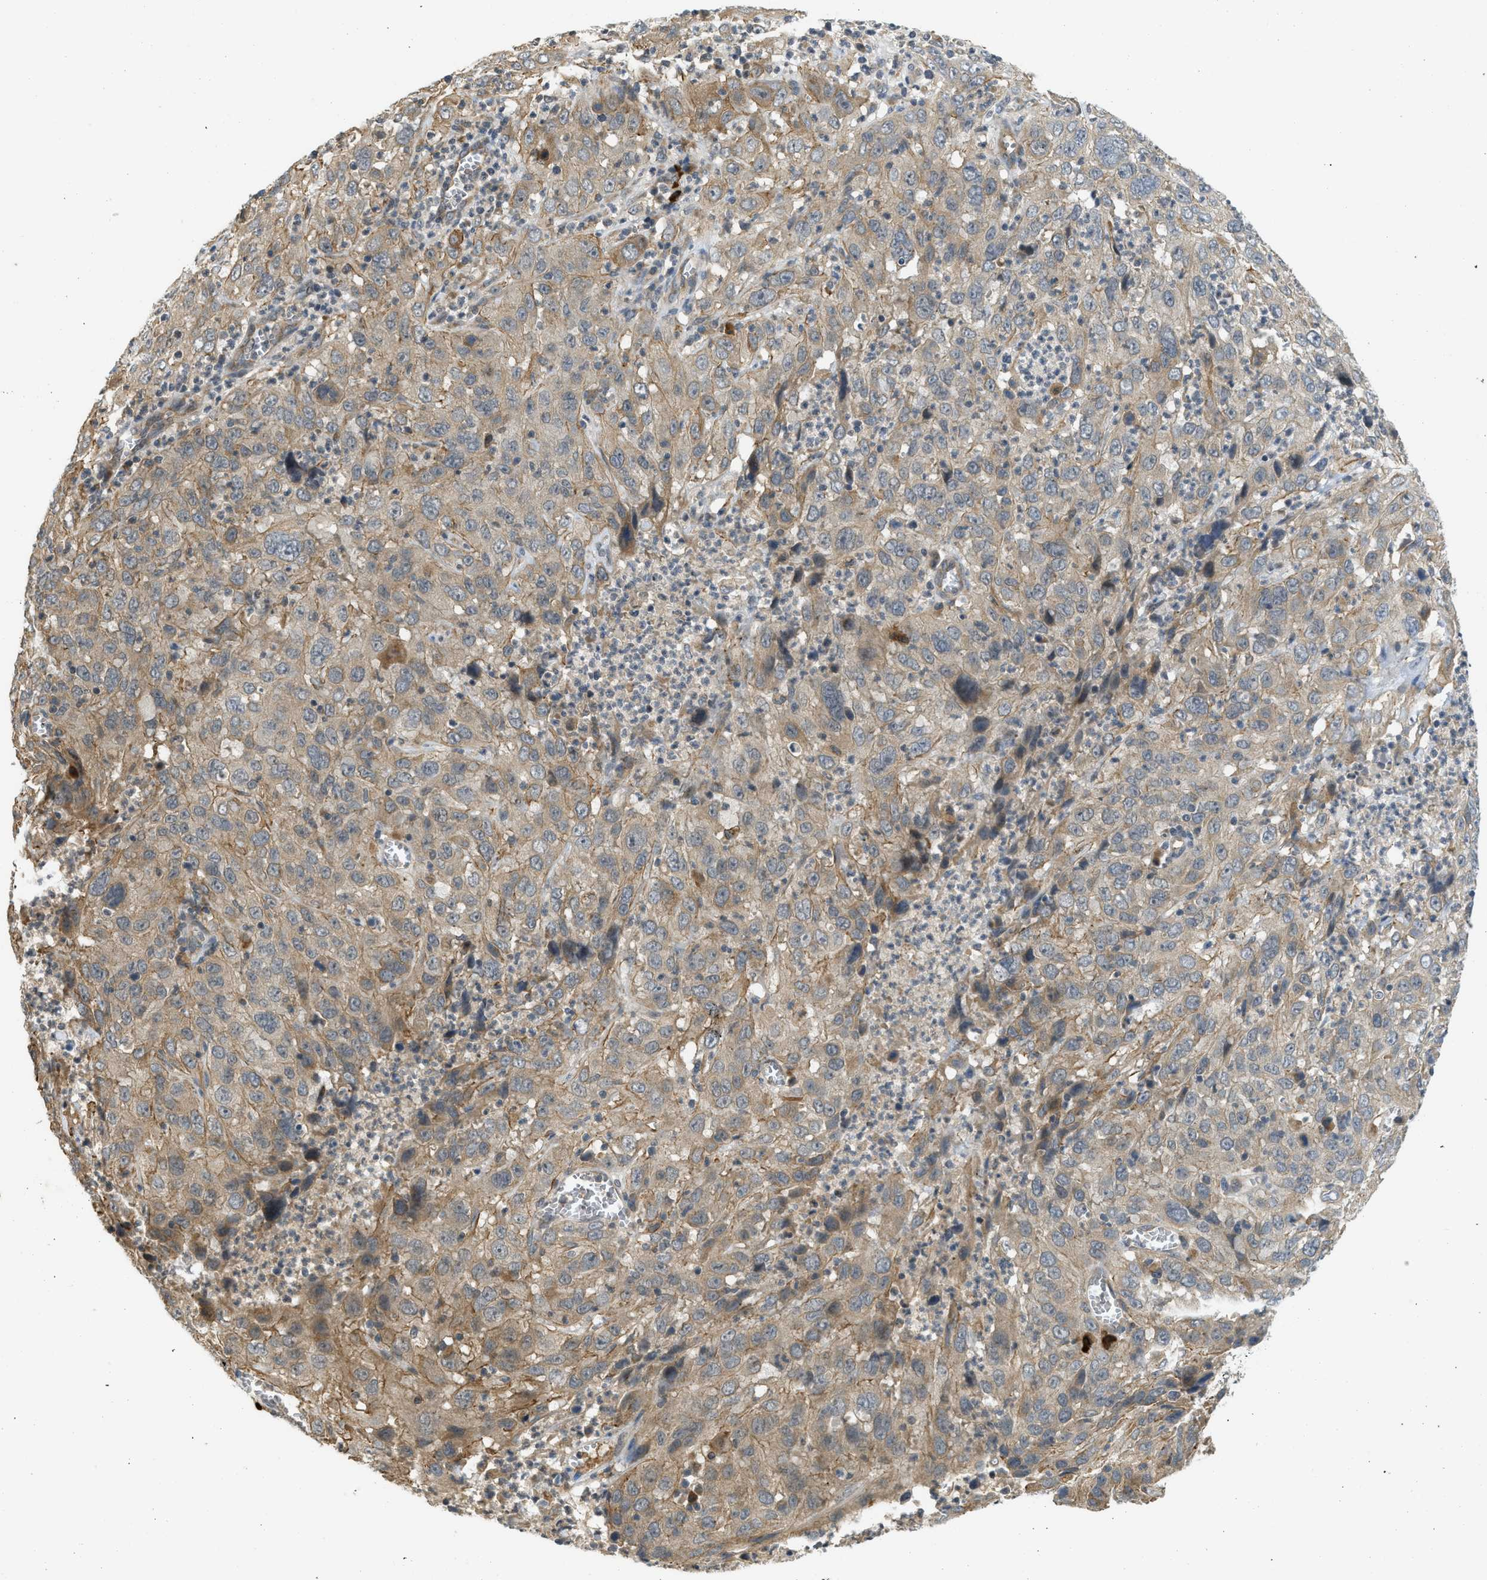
{"staining": {"intensity": "weak", "quantity": ">75%", "location": "cytoplasmic/membranous"}, "tissue": "cervical cancer", "cell_type": "Tumor cells", "image_type": "cancer", "snomed": [{"axis": "morphology", "description": "Squamous cell carcinoma, NOS"}, {"axis": "topography", "description": "Cervix"}], "caption": "Immunohistochemical staining of cervical cancer (squamous cell carcinoma) shows weak cytoplasmic/membranous protein staining in approximately >75% of tumor cells.", "gene": "ADCY8", "patient": {"sex": "female", "age": 32}}